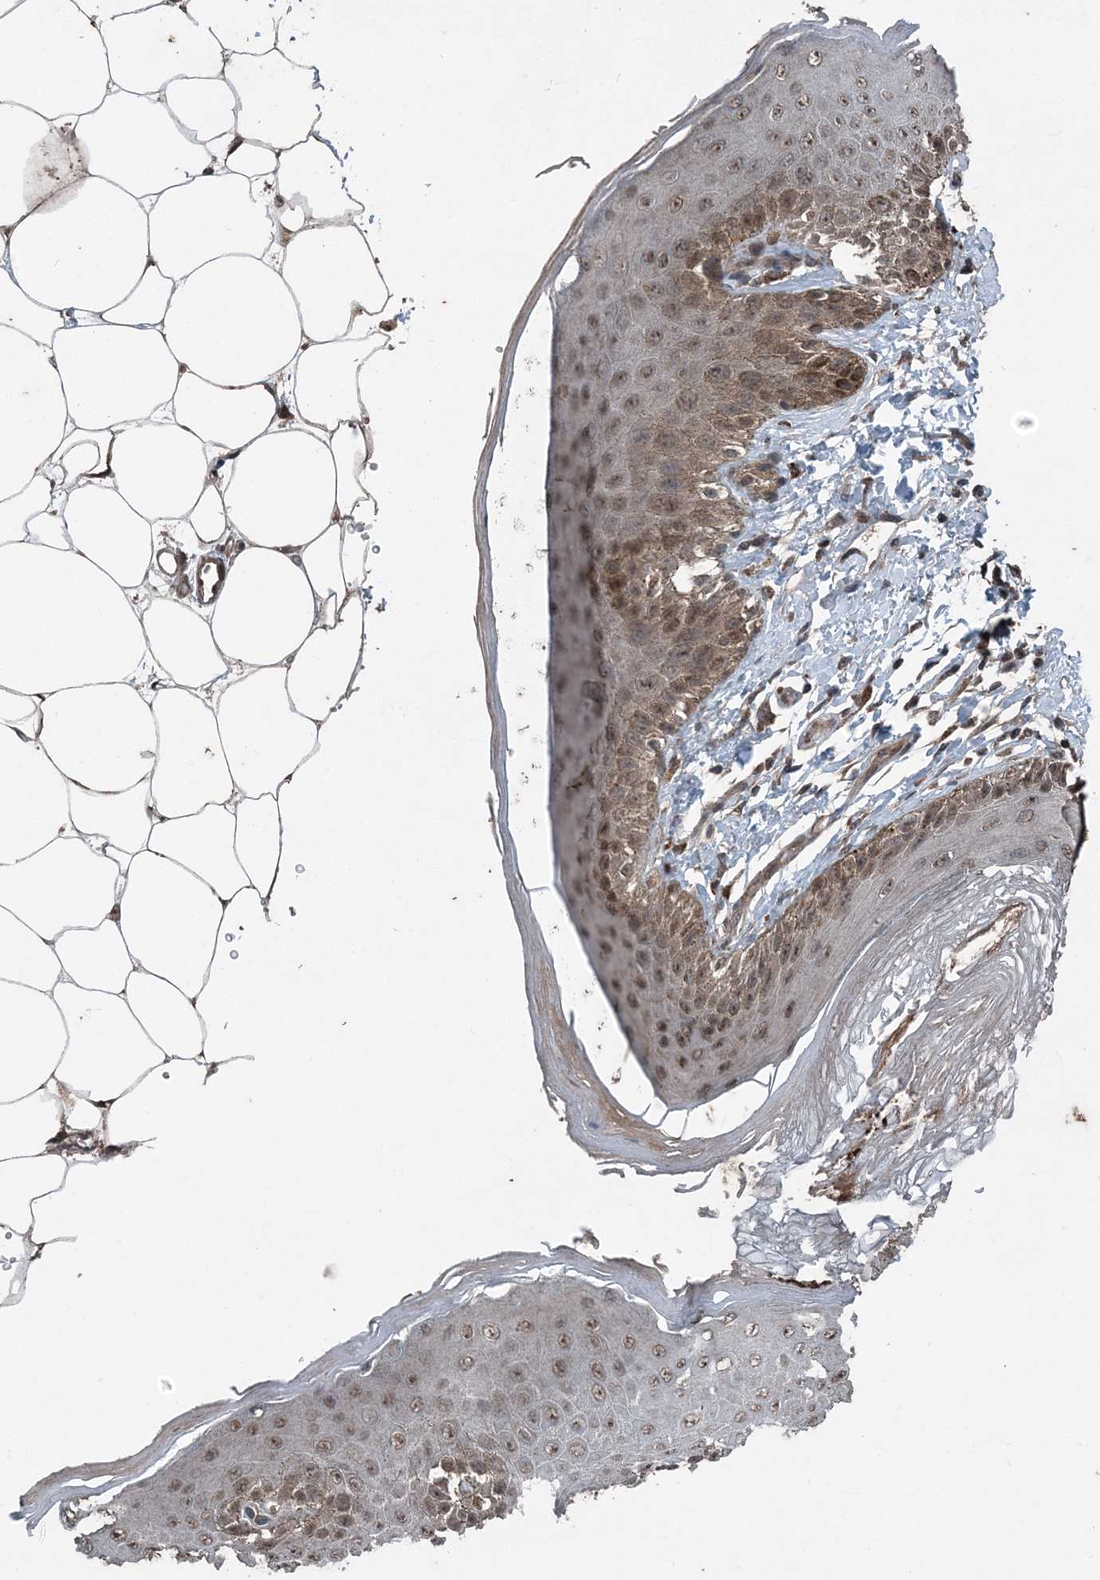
{"staining": {"intensity": "strong", "quantity": "25%-75%", "location": "cytoplasmic/membranous,nuclear"}, "tissue": "skin", "cell_type": "Epidermal cells", "image_type": "normal", "snomed": [{"axis": "morphology", "description": "Normal tissue, NOS"}, {"axis": "topography", "description": "Anal"}], "caption": "Protein expression analysis of normal human skin reveals strong cytoplasmic/membranous,nuclear staining in approximately 25%-75% of epidermal cells. The protein is stained brown, and the nuclei are stained in blue (DAB IHC with brightfield microscopy, high magnification).", "gene": "CFL1", "patient": {"sex": "male", "age": 44}}